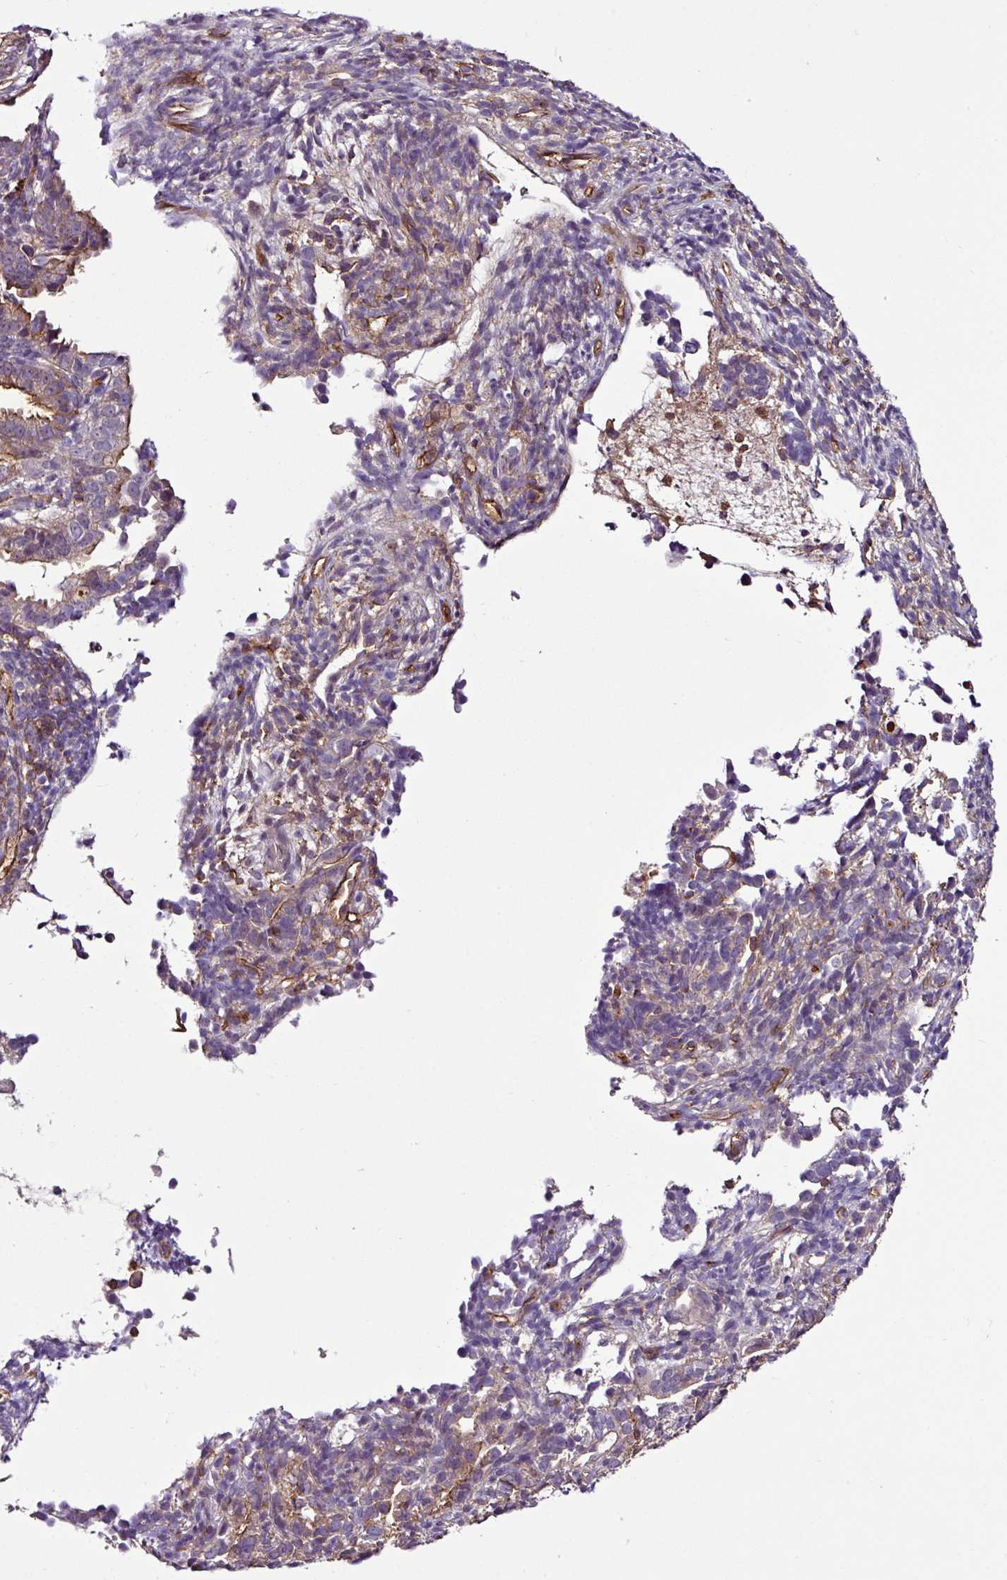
{"staining": {"intensity": "moderate", "quantity": "25%-75%", "location": "cytoplasmic/membranous"}, "tissue": "endometrial cancer", "cell_type": "Tumor cells", "image_type": "cancer", "snomed": [{"axis": "morphology", "description": "Adenocarcinoma, NOS"}, {"axis": "topography", "description": "Endometrium"}], "caption": "A micrograph showing moderate cytoplasmic/membranous staining in approximately 25%-75% of tumor cells in endometrial cancer (adenocarcinoma), as visualized by brown immunohistochemical staining.", "gene": "ZNF106", "patient": {"sex": "female", "age": 57}}